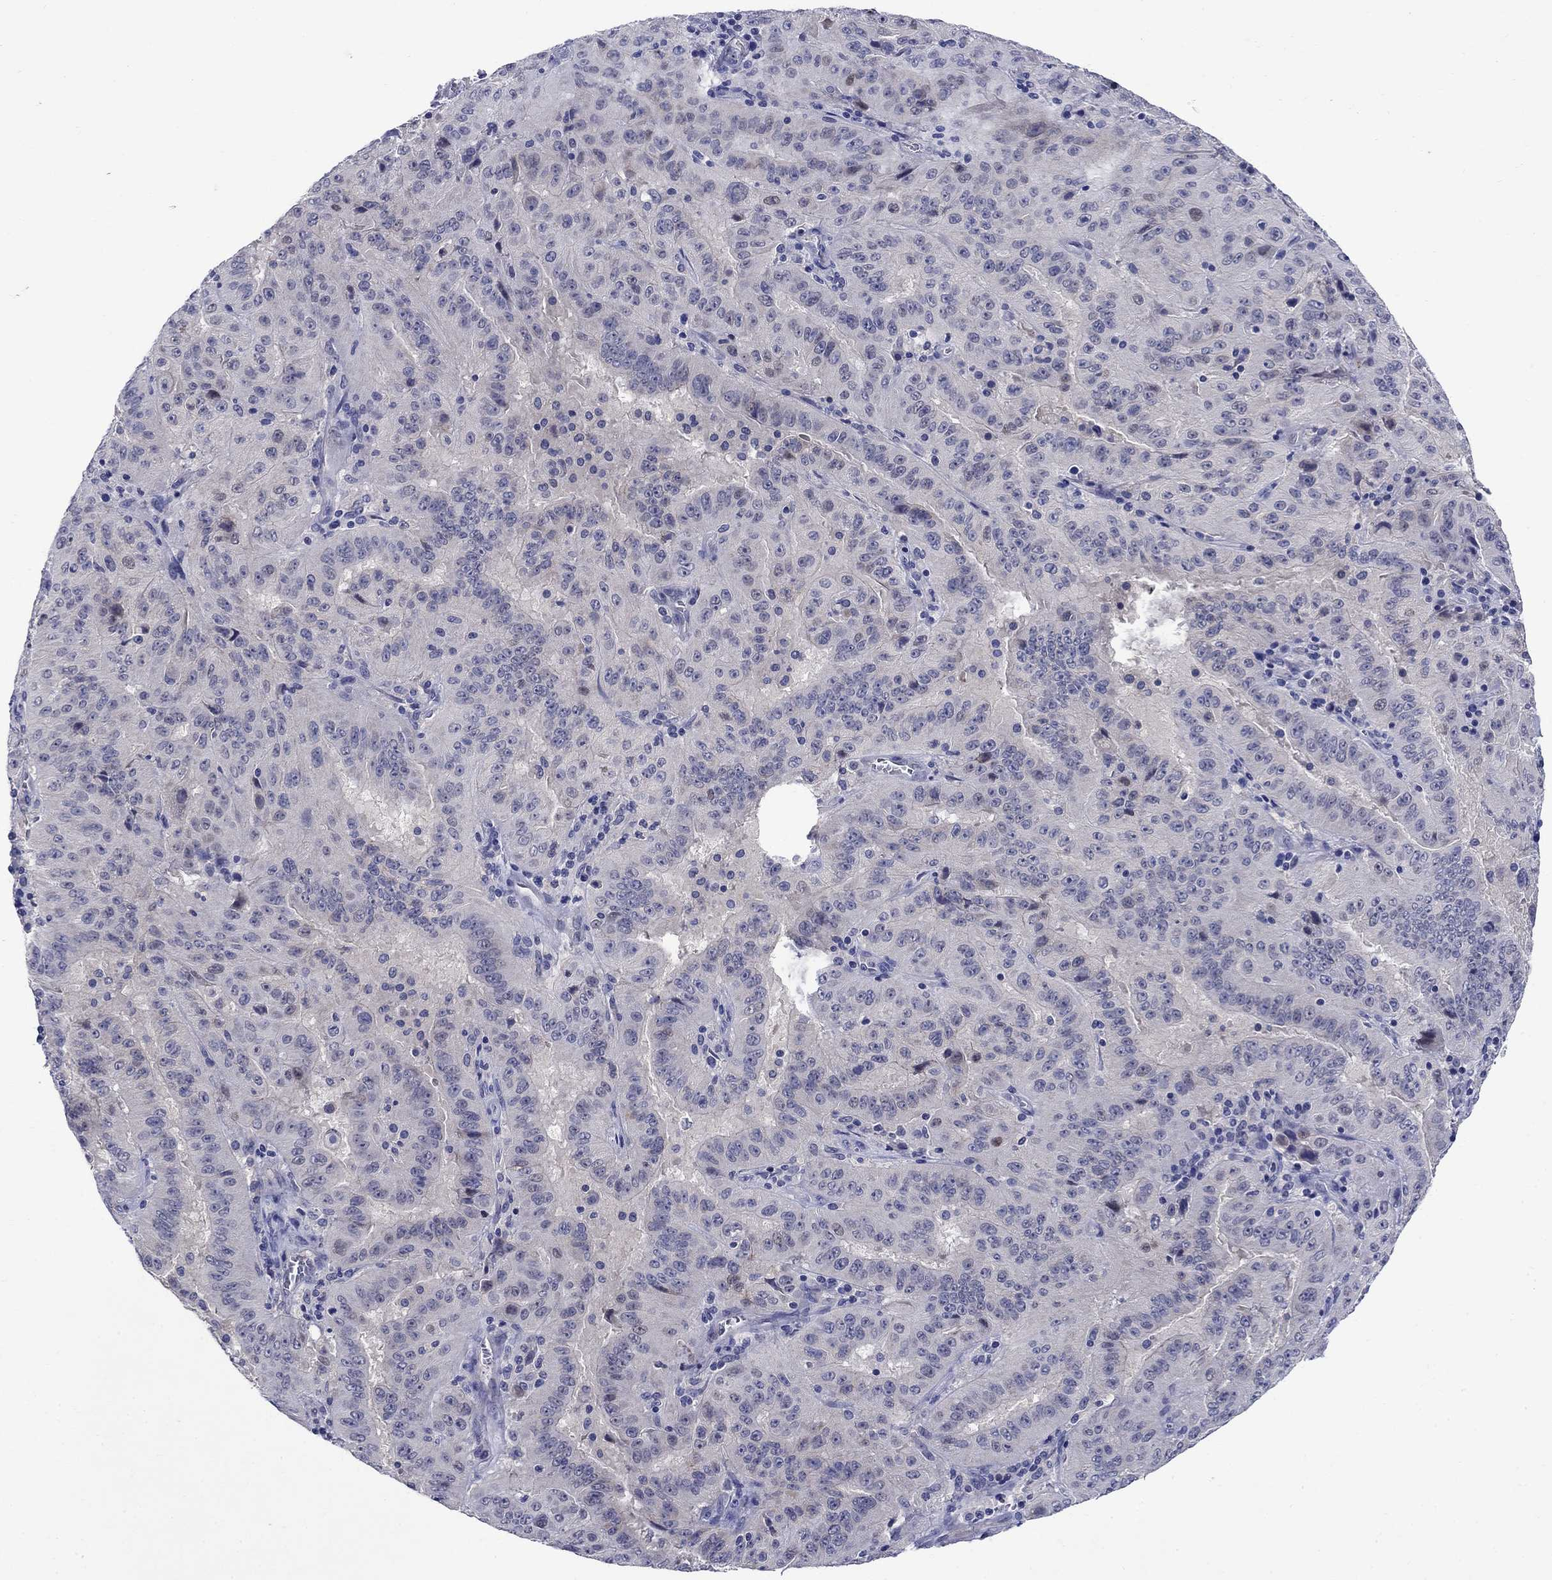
{"staining": {"intensity": "negative", "quantity": "none", "location": "none"}, "tissue": "pancreatic cancer", "cell_type": "Tumor cells", "image_type": "cancer", "snomed": [{"axis": "morphology", "description": "Adenocarcinoma, NOS"}, {"axis": "topography", "description": "Pancreas"}], "caption": "IHC histopathology image of human pancreatic cancer (adenocarcinoma) stained for a protein (brown), which reveals no staining in tumor cells.", "gene": "STAB2", "patient": {"sex": "male", "age": 63}}